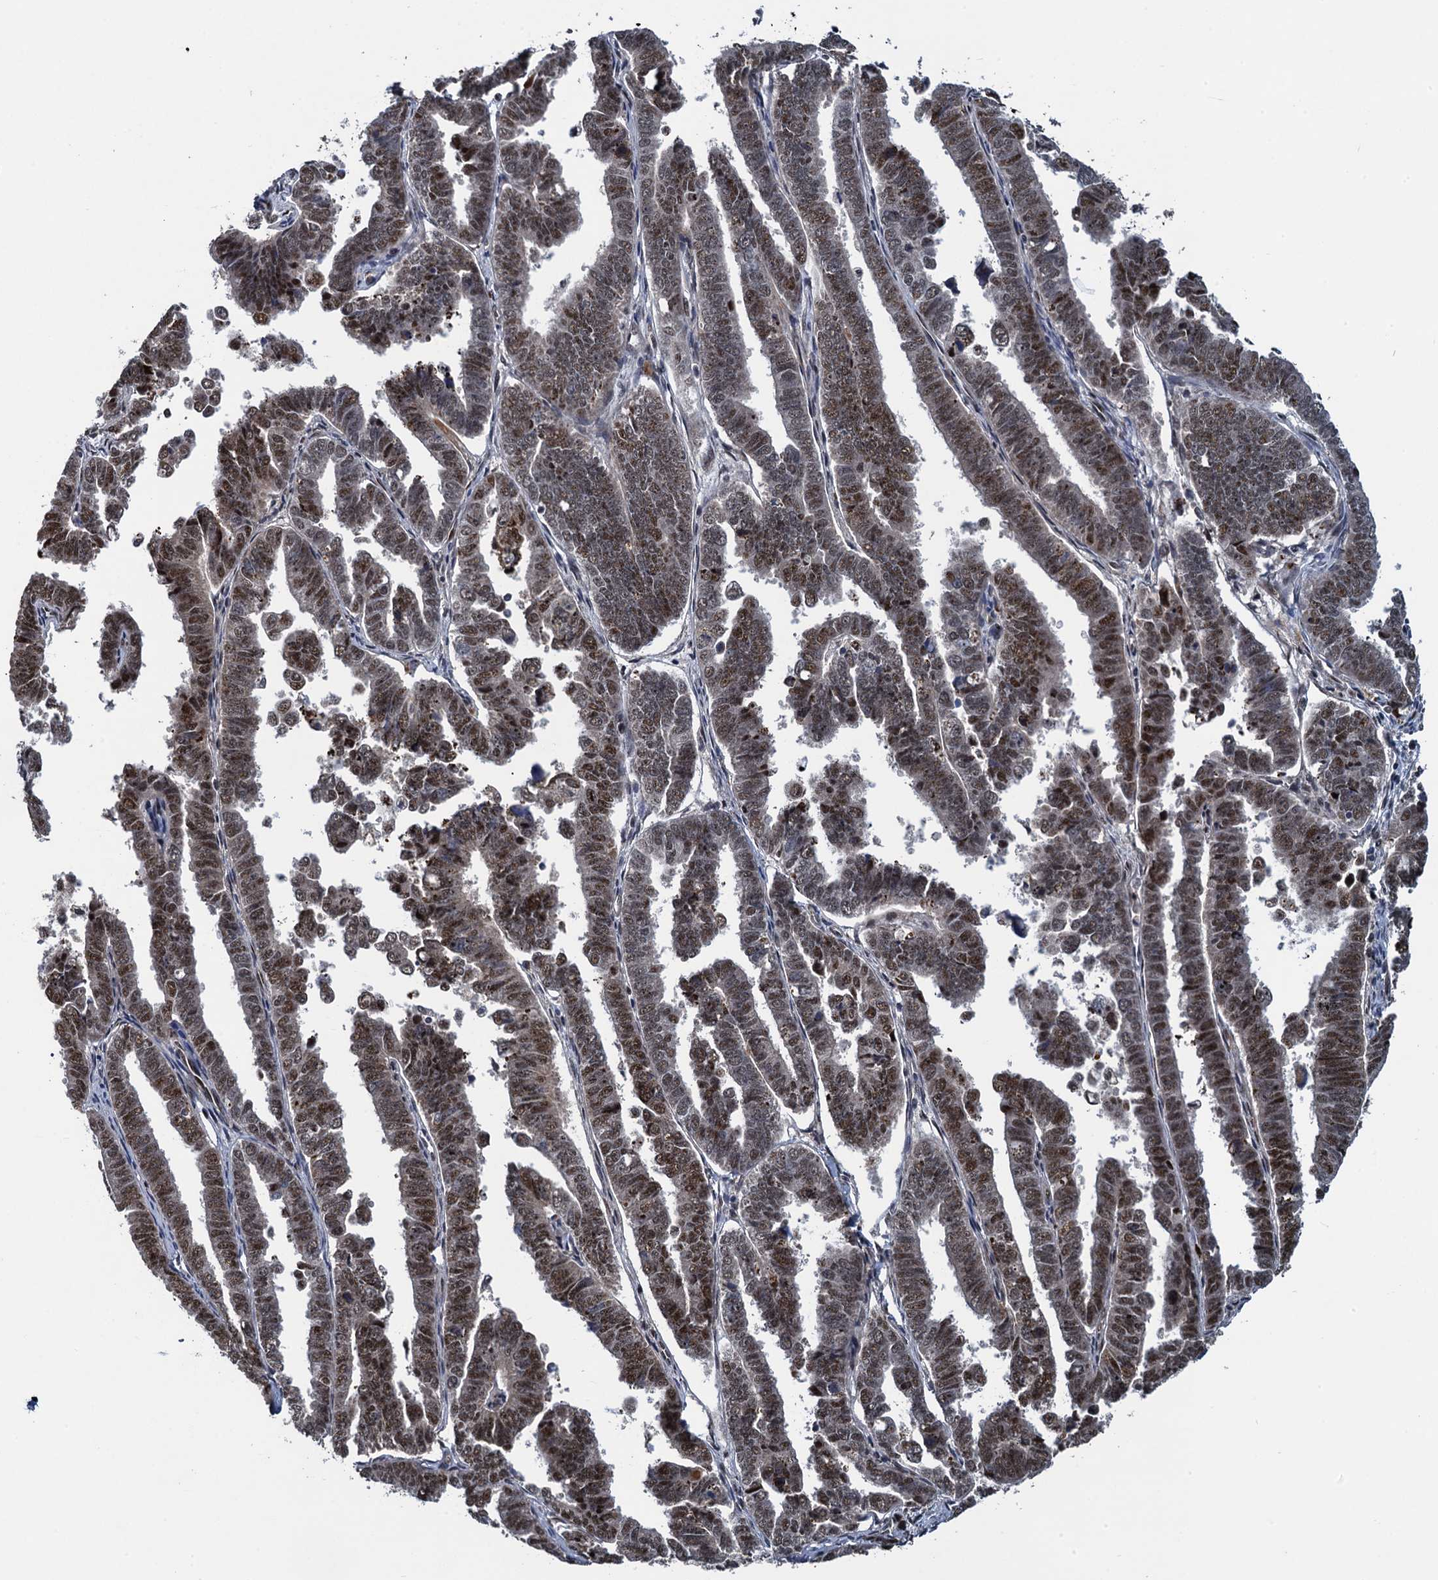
{"staining": {"intensity": "moderate", "quantity": "25%-75%", "location": "nuclear"}, "tissue": "endometrial cancer", "cell_type": "Tumor cells", "image_type": "cancer", "snomed": [{"axis": "morphology", "description": "Adenocarcinoma, NOS"}, {"axis": "topography", "description": "Endometrium"}], "caption": "Protein expression by IHC demonstrates moderate nuclear staining in approximately 25%-75% of tumor cells in endometrial adenocarcinoma.", "gene": "ATOSA", "patient": {"sex": "female", "age": 75}}